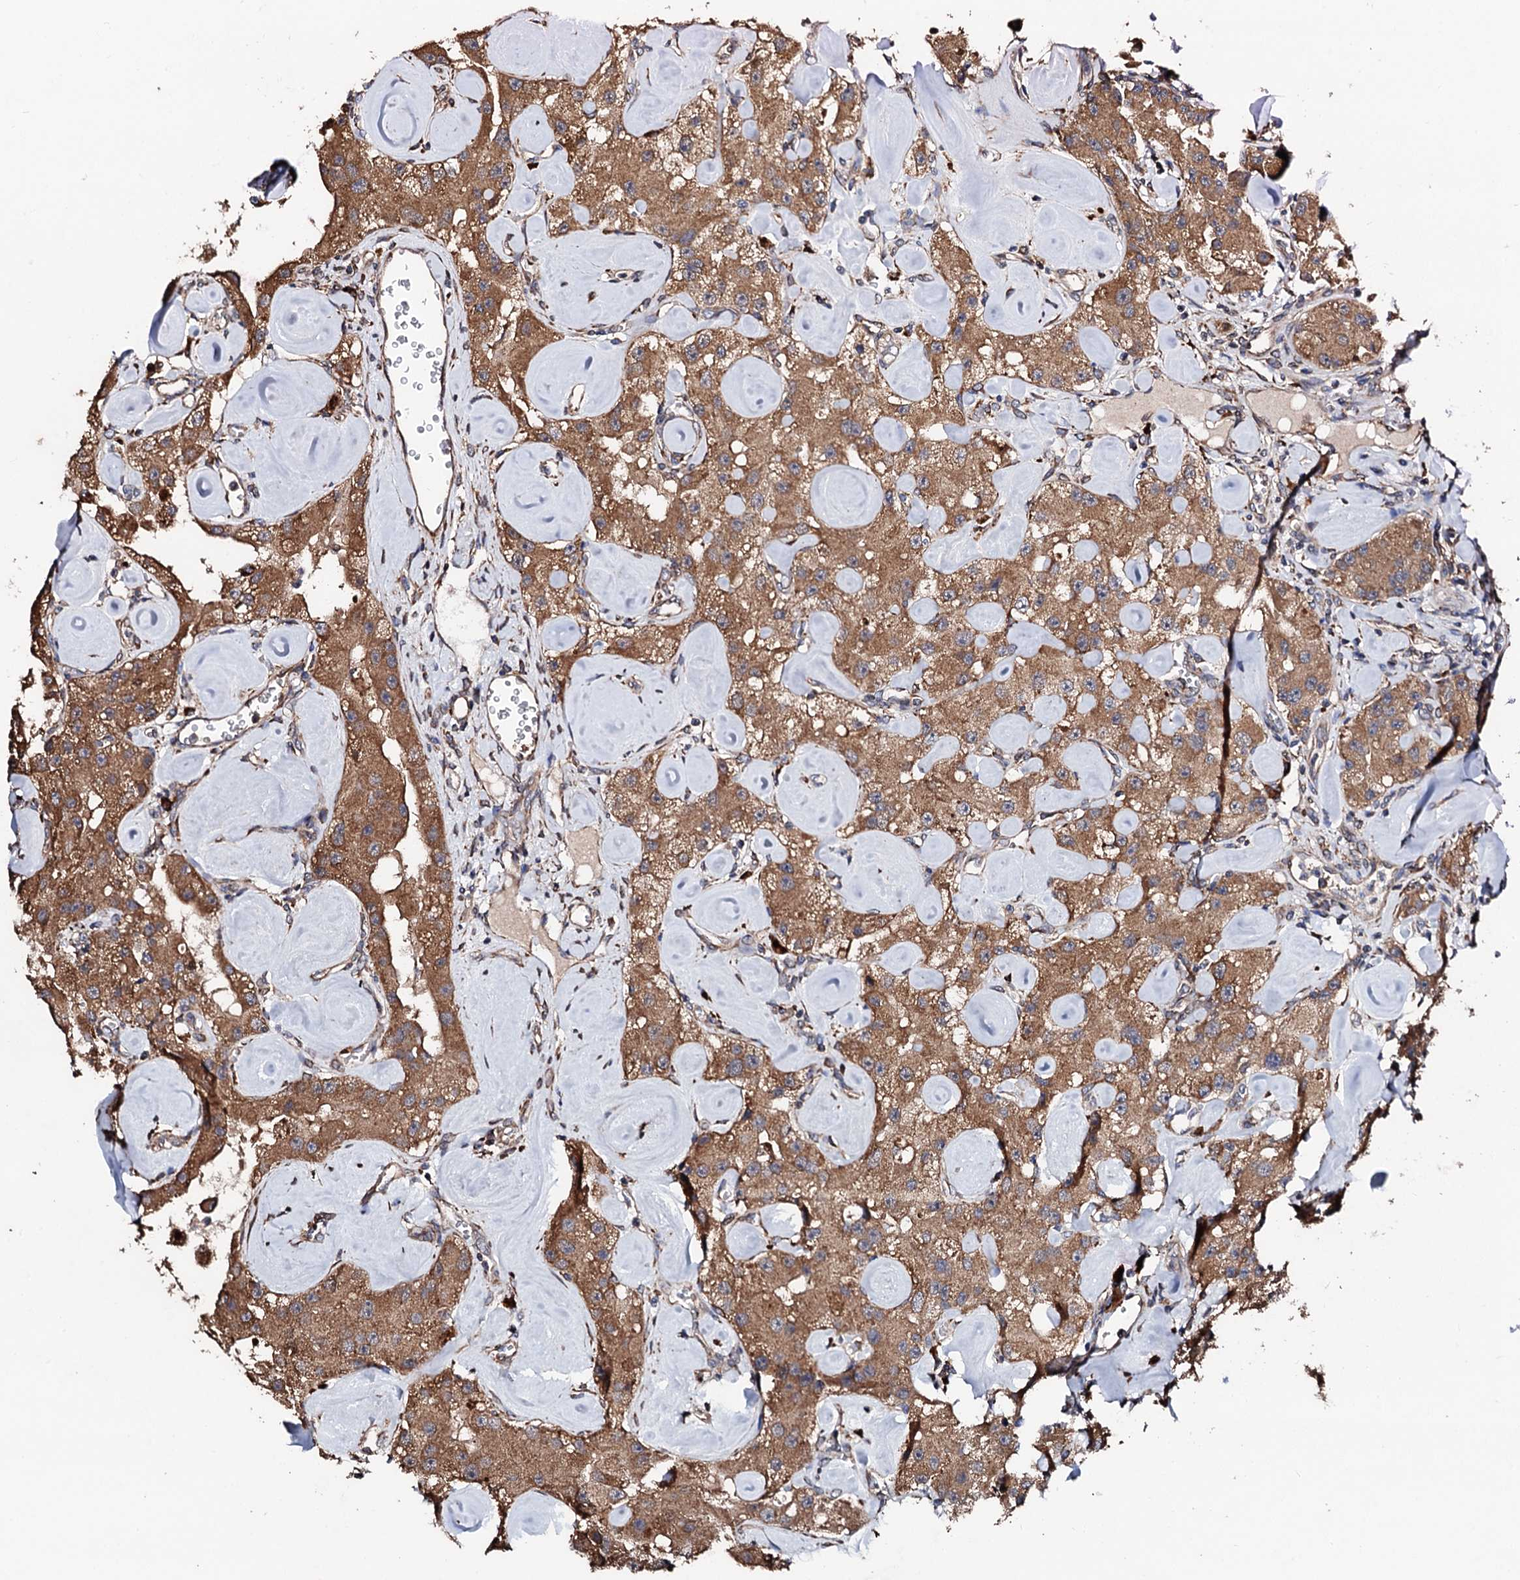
{"staining": {"intensity": "moderate", "quantity": ">75%", "location": "cytoplasmic/membranous"}, "tissue": "carcinoid", "cell_type": "Tumor cells", "image_type": "cancer", "snomed": [{"axis": "morphology", "description": "Carcinoid, malignant, NOS"}, {"axis": "topography", "description": "Pancreas"}], "caption": "A brown stain highlights moderate cytoplasmic/membranous staining of a protein in carcinoid tumor cells.", "gene": "CKAP5", "patient": {"sex": "male", "age": 41}}